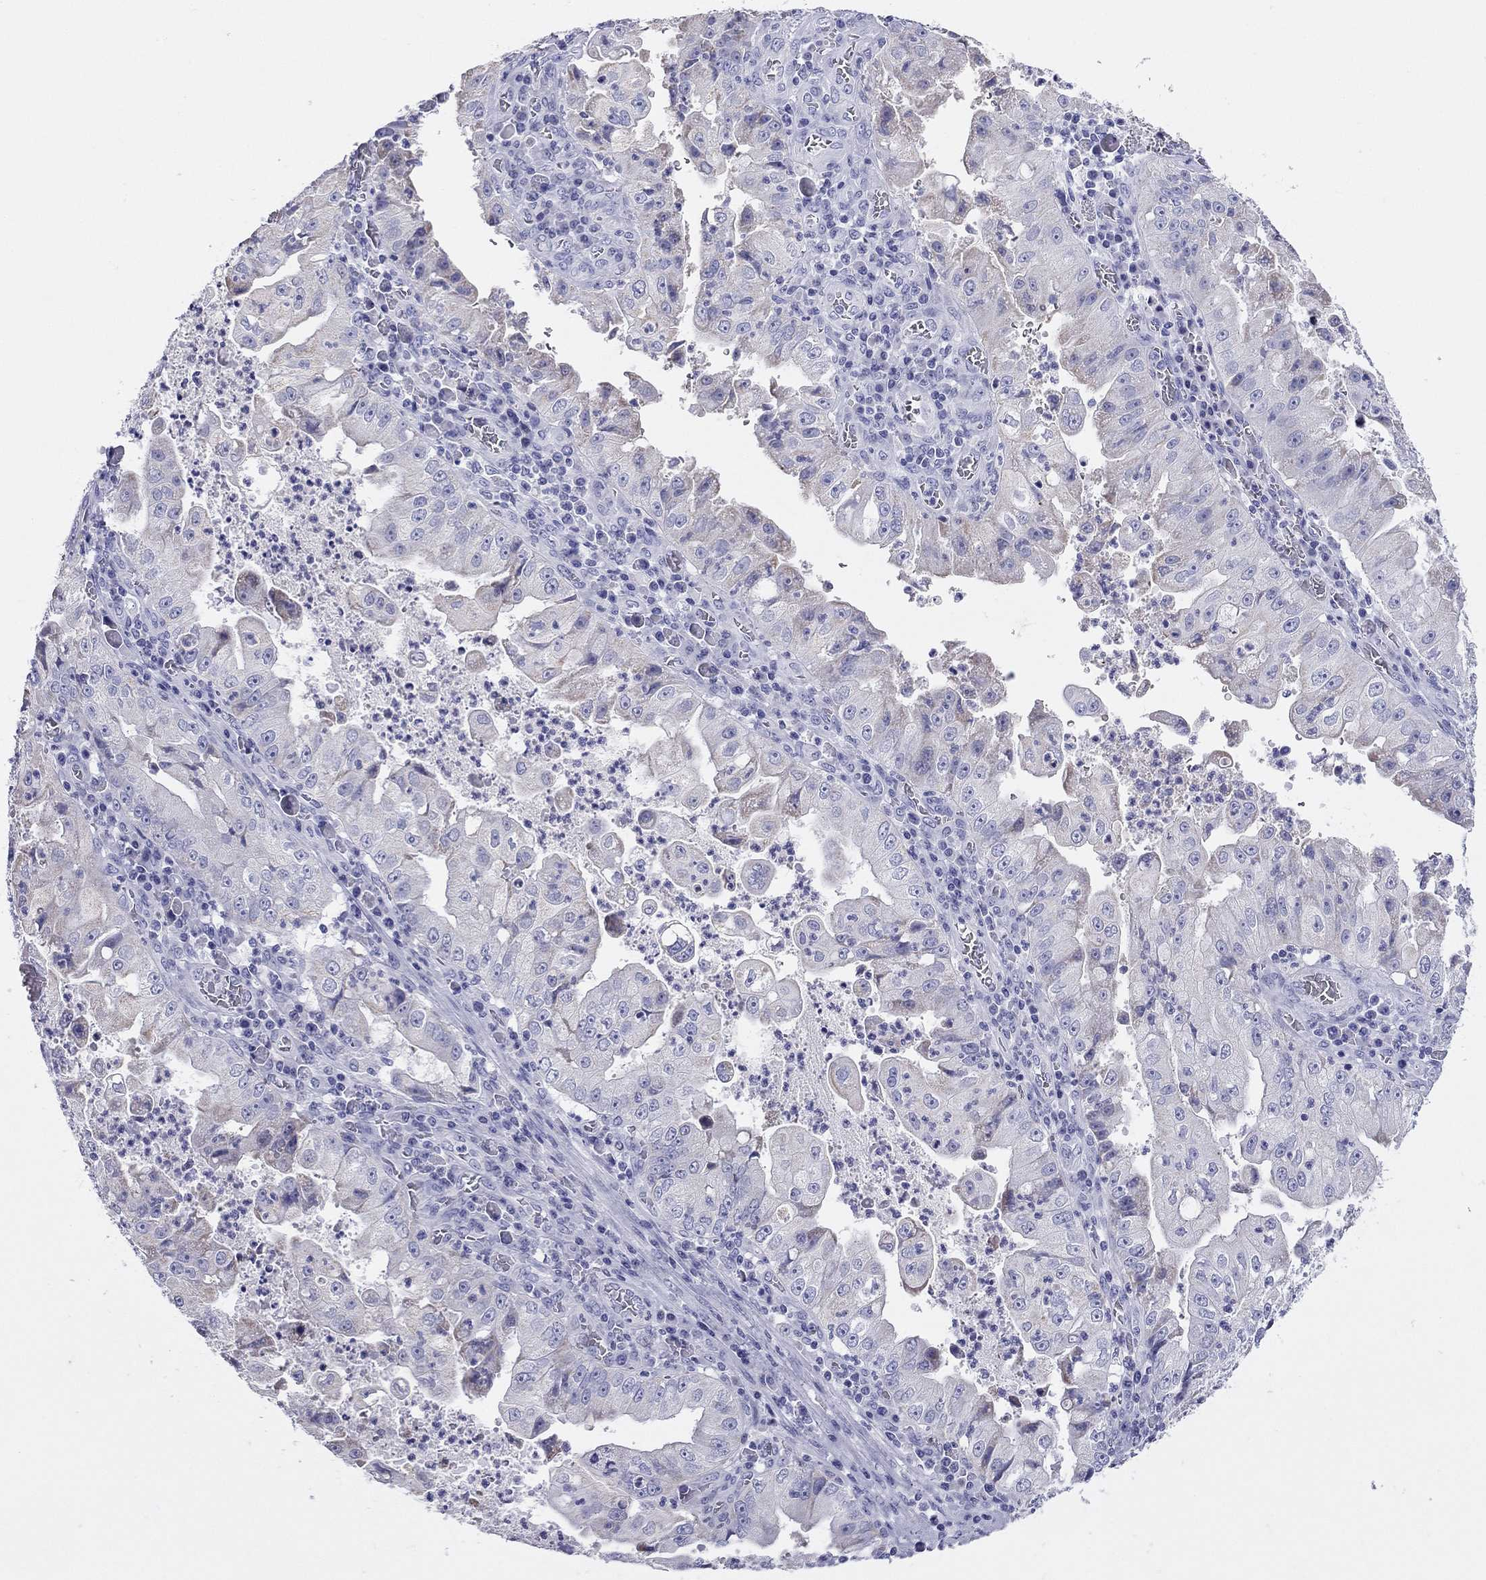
{"staining": {"intensity": "negative", "quantity": "none", "location": "none"}, "tissue": "stomach cancer", "cell_type": "Tumor cells", "image_type": "cancer", "snomed": [{"axis": "morphology", "description": "Adenocarcinoma, NOS"}, {"axis": "topography", "description": "Stomach"}], "caption": "High magnification brightfield microscopy of adenocarcinoma (stomach) stained with DAB (brown) and counterstained with hematoxylin (blue): tumor cells show no significant expression.", "gene": "DPY19L2", "patient": {"sex": "male", "age": 76}}